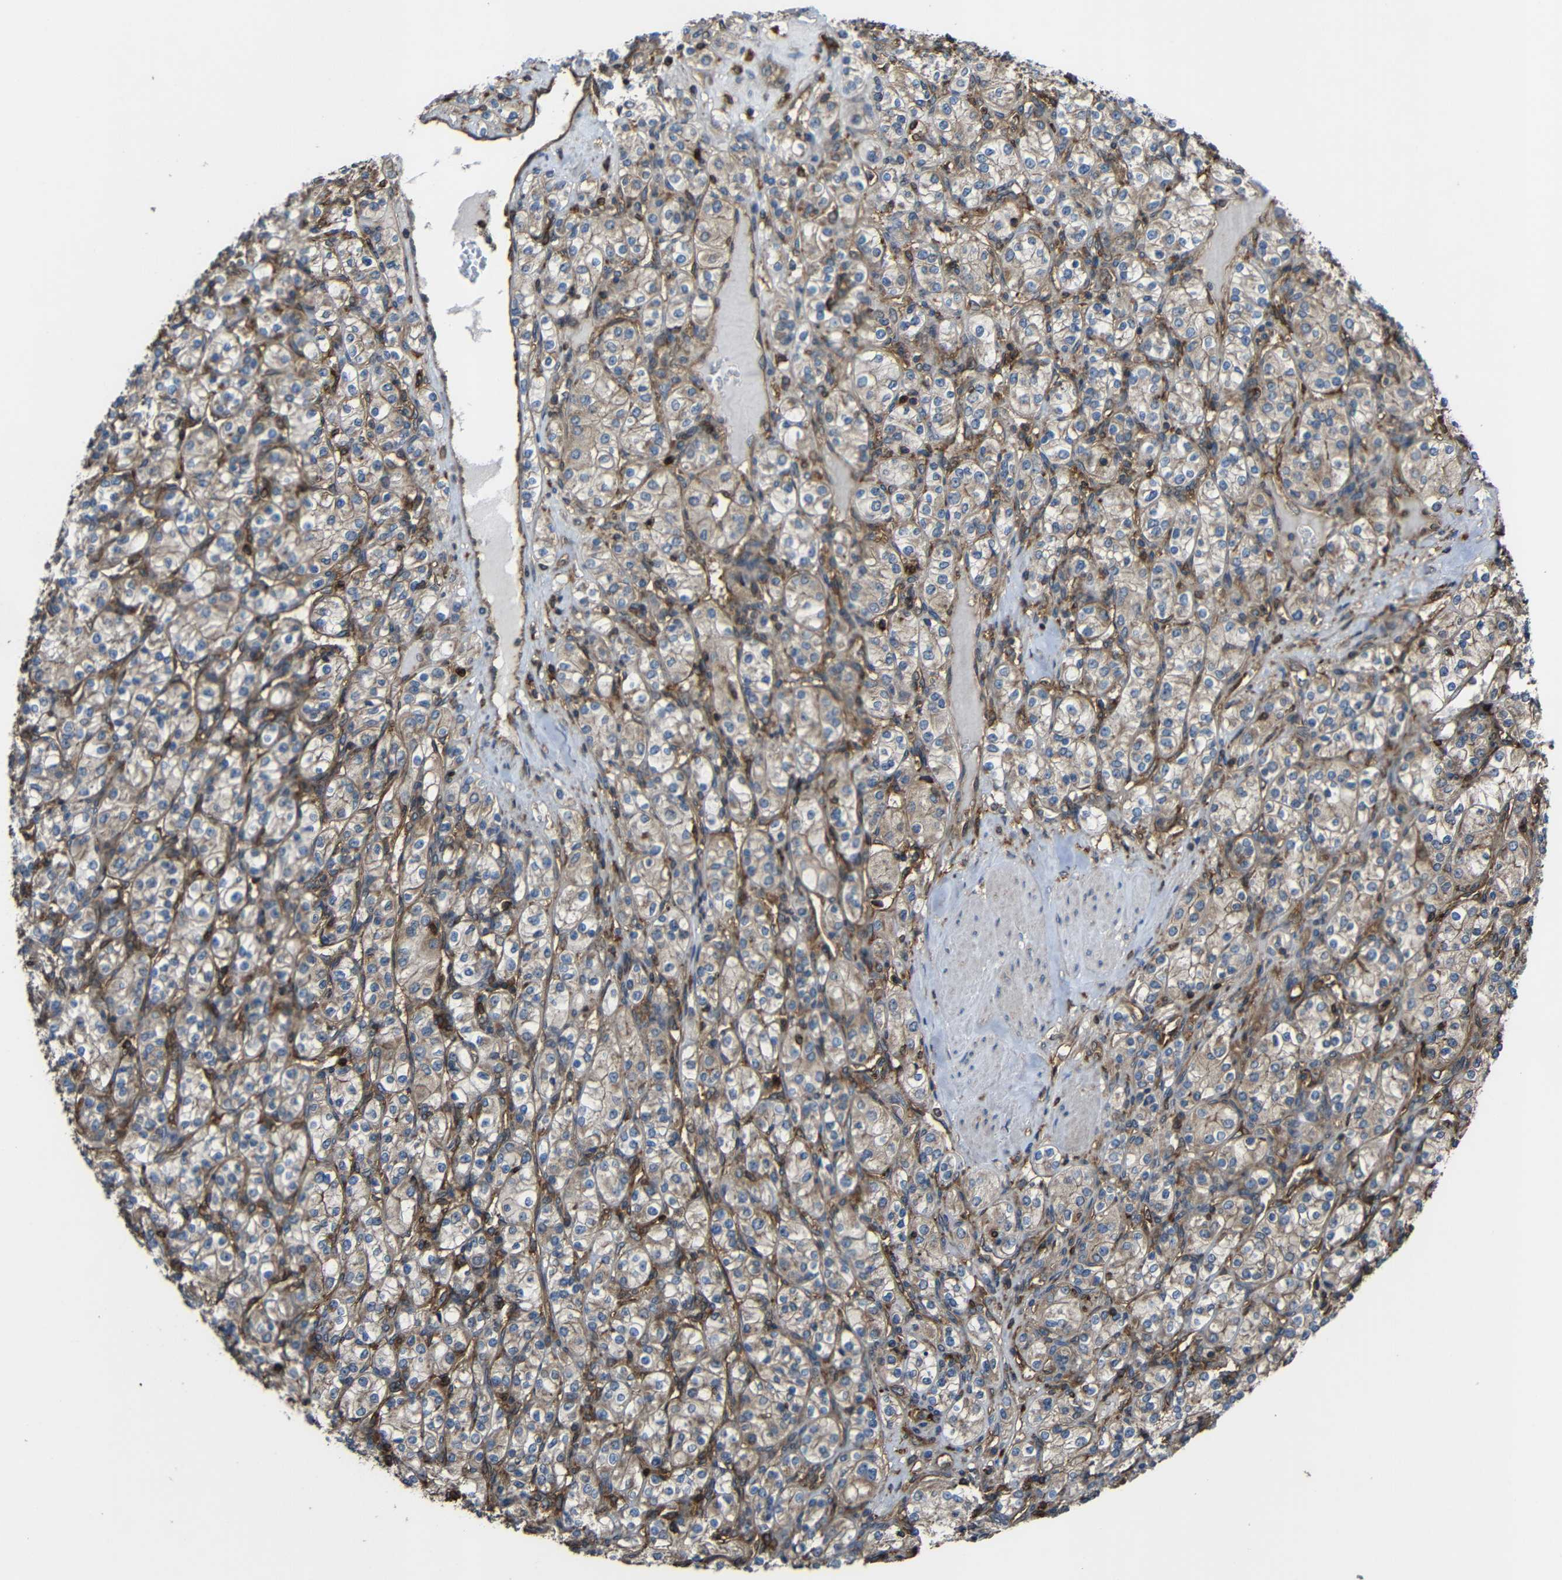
{"staining": {"intensity": "weak", "quantity": "25%-75%", "location": "cytoplasmic/membranous"}, "tissue": "renal cancer", "cell_type": "Tumor cells", "image_type": "cancer", "snomed": [{"axis": "morphology", "description": "Adenocarcinoma, NOS"}, {"axis": "topography", "description": "Kidney"}], "caption": "Renal cancer (adenocarcinoma) tissue reveals weak cytoplasmic/membranous expression in approximately 25%-75% of tumor cells, visualized by immunohistochemistry.", "gene": "TREM2", "patient": {"sex": "male", "age": 77}}